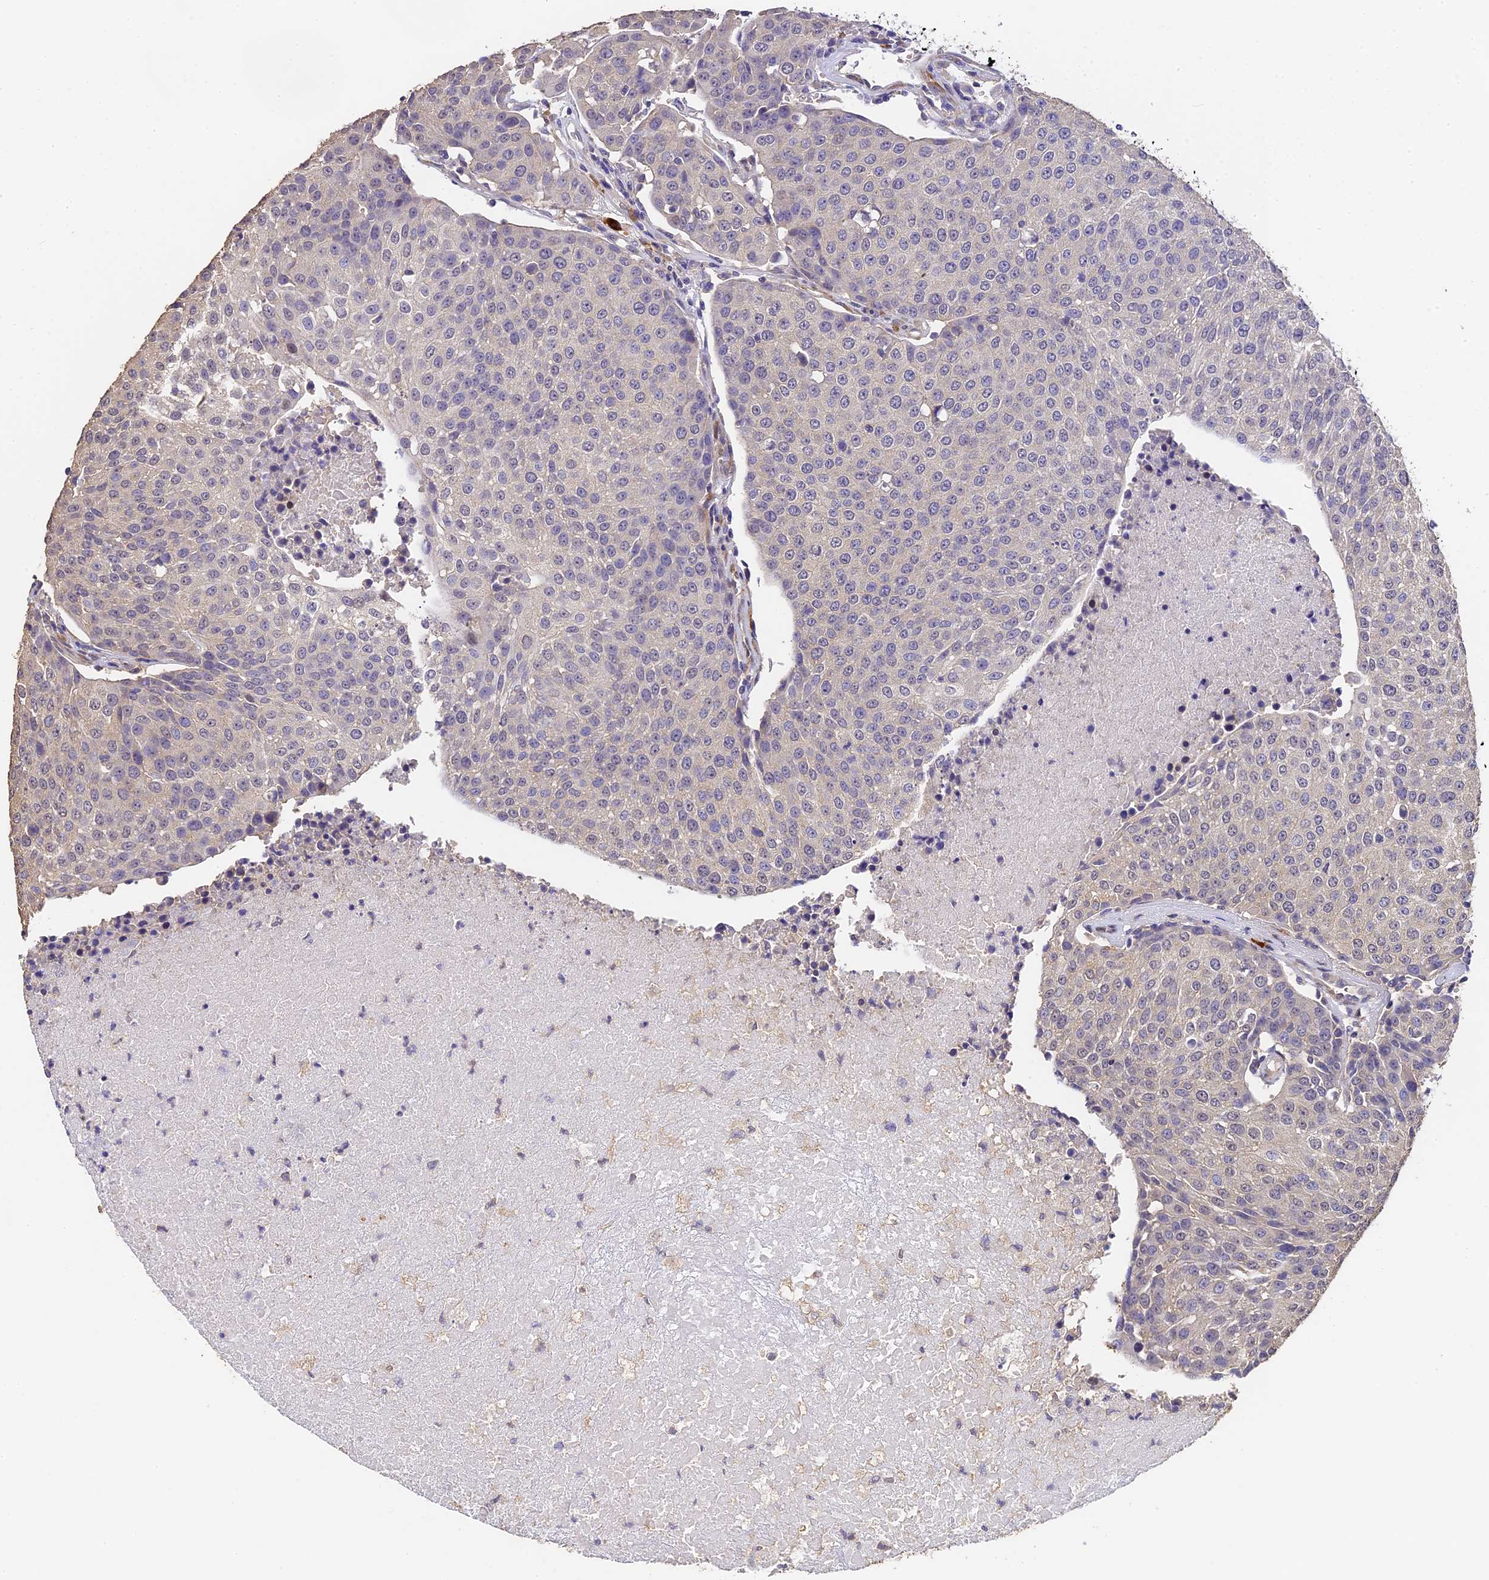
{"staining": {"intensity": "negative", "quantity": "none", "location": "none"}, "tissue": "urothelial cancer", "cell_type": "Tumor cells", "image_type": "cancer", "snomed": [{"axis": "morphology", "description": "Urothelial carcinoma, High grade"}, {"axis": "topography", "description": "Urinary bladder"}], "caption": "An immunohistochemistry histopathology image of urothelial cancer is shown. There is no staining in tumor cells of urothelial cancer. The staining was performed using DAB to visualize the protein expression in brown, while the nuclei were stained in blue with hematoxylin (Magnification: 20x).", "gene": "SLC11A1", "patient": {"sex": "female", "age": 85}}